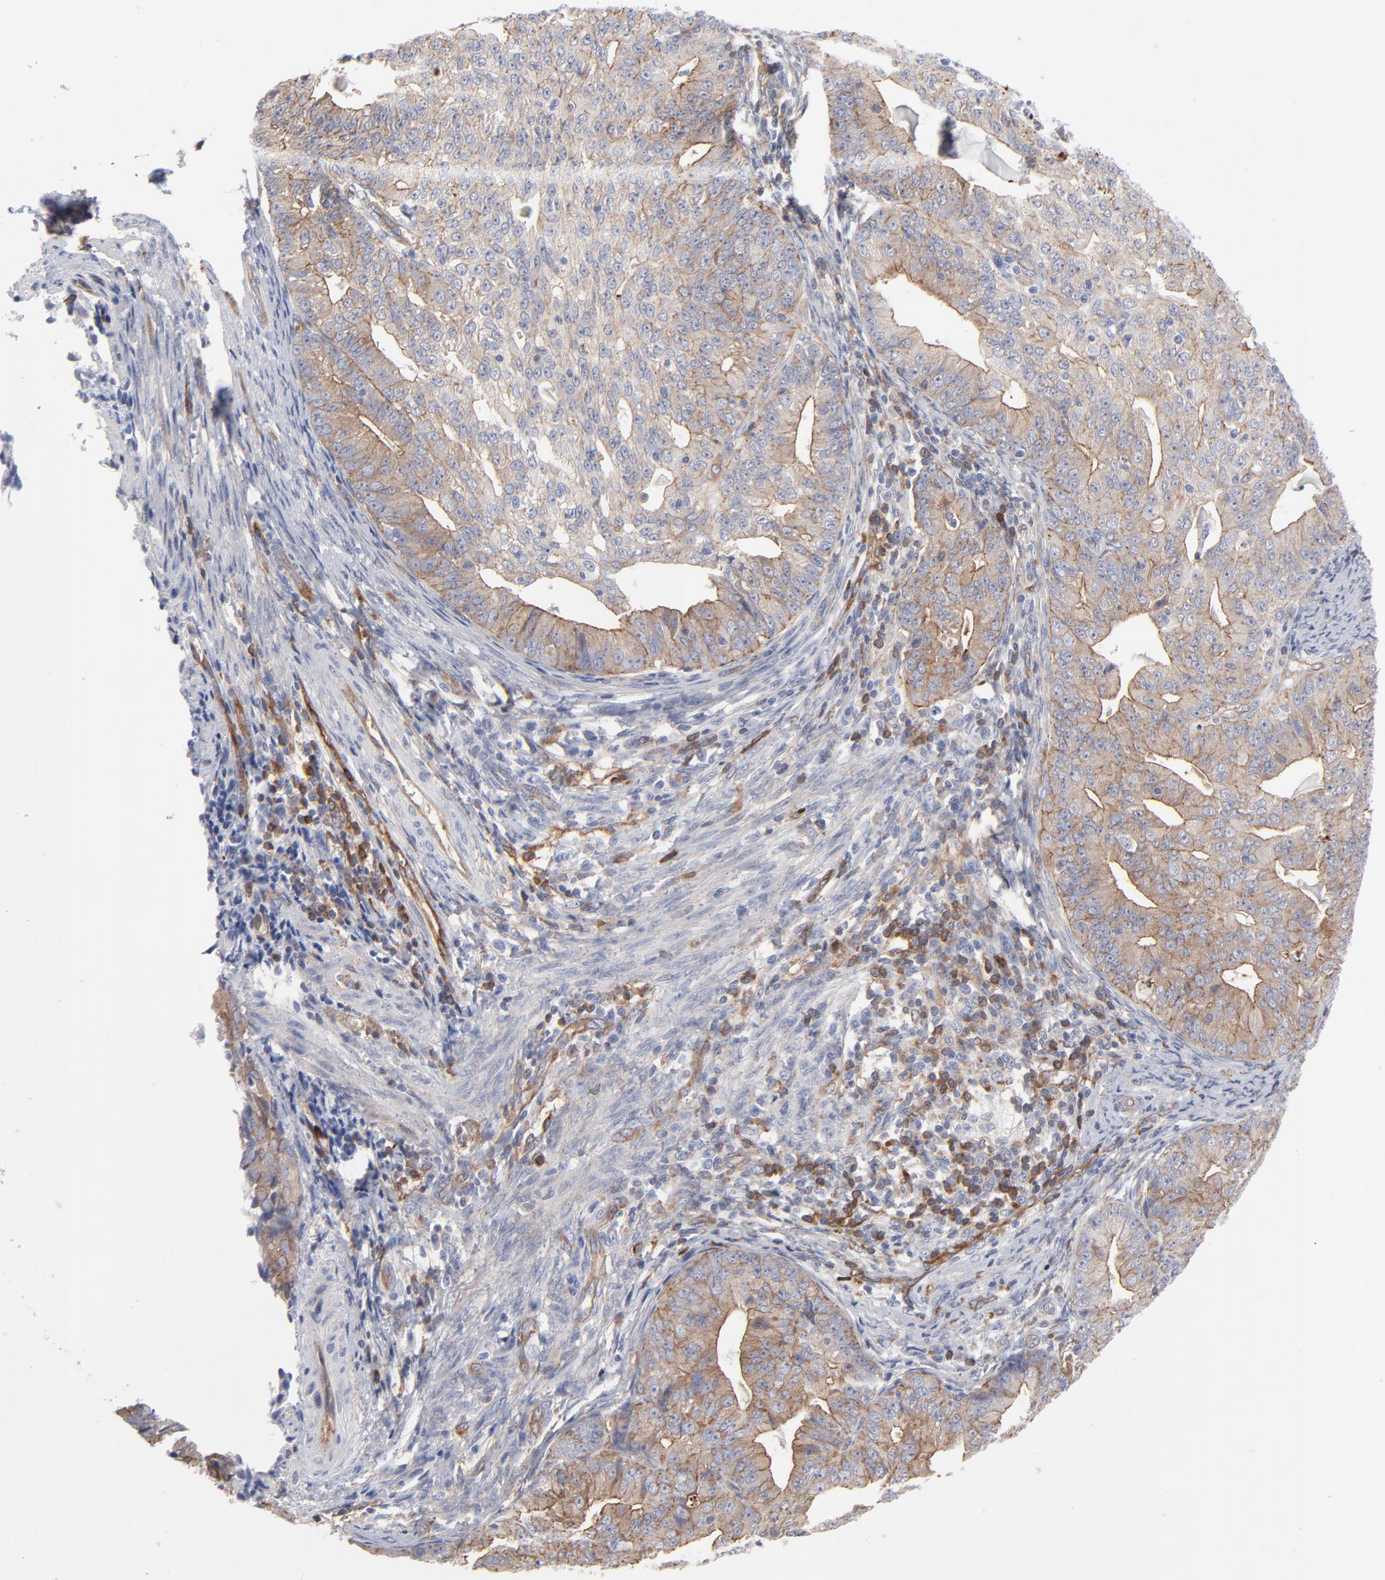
{"staining": {"intensity": "weak", "quantity": ">75%", "location": "cytoplasmic/membranous"}, "tissue": "endometrial cancer", "cell_type": "Tumor cells", "image_type": "cancer", "snomed": [{"axis": "morphology", "description": "Adenocarcinoma, NOS"}, {"axis": "topography", "description": "Endometrium"}], "caption": "Endometrial cancer was stained to show a protein in brown. There is low levels of weak cytoplasmic/membranous expression in approximately >75% of tumor cells.", "gene": "PXN", "patient": {"sex": "female", "age": 56}}